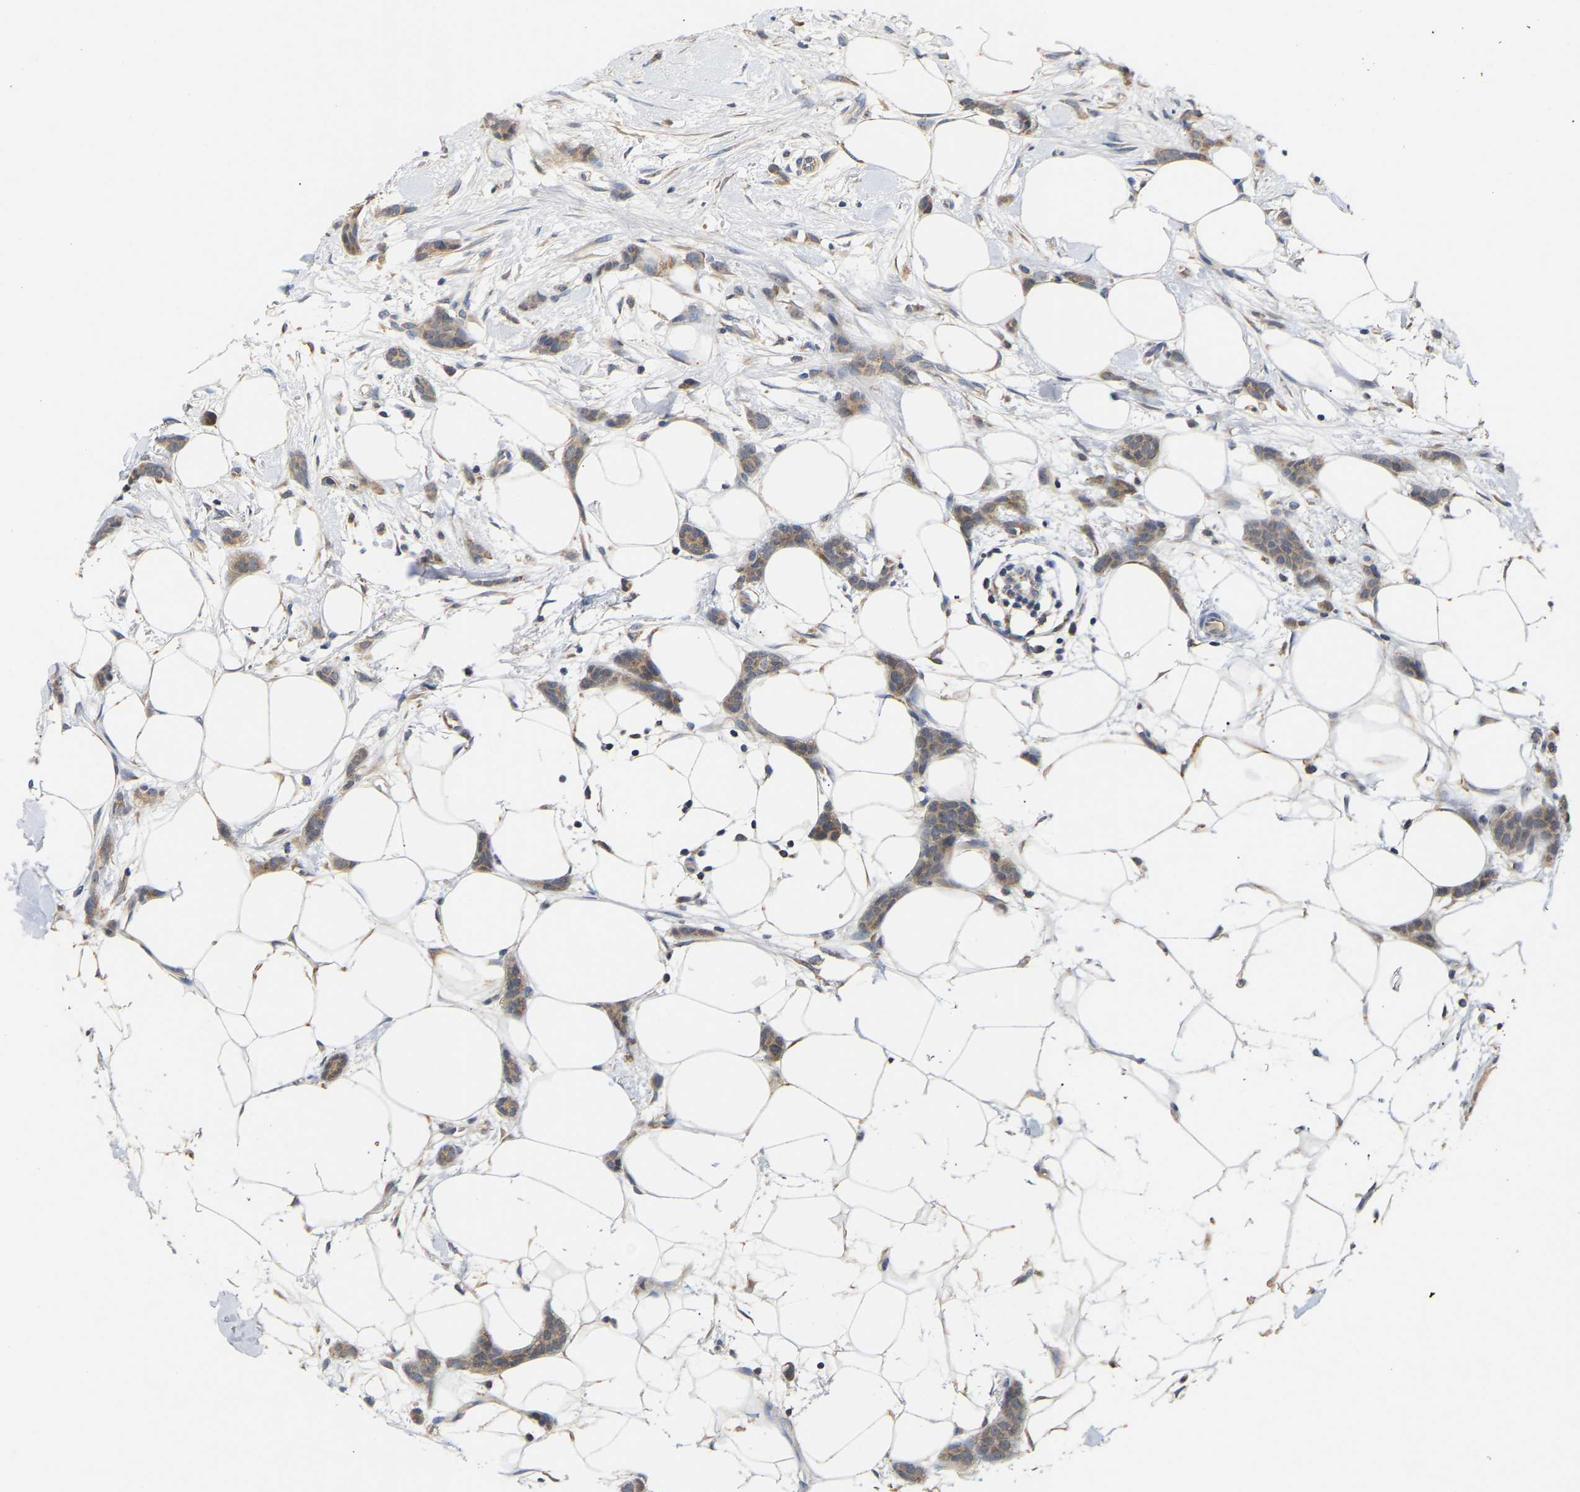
{"staining": {"intensity": "weak", "quantity": ">75%", "location": "cytoplasmic/membranous"}, "tissue": "breast cancer", "cell_type": "Tumor cells", "image_type": "cancer", "snomed": [{"axis": "morphology", "description": "Lobular carcinoma"}, {"axis": "topography", "description": "Skin"}, {"axis": "topography", "description": "Breast"}], "caption": "The micrograph shows immunohistochemical staining of breast lobular carcinoma. There is weak cytoplasmic/membranous positivity is present in about >75% of tumor cells.", "gene": "TPMT", "patient": {"sex": "female", "age": 46}}